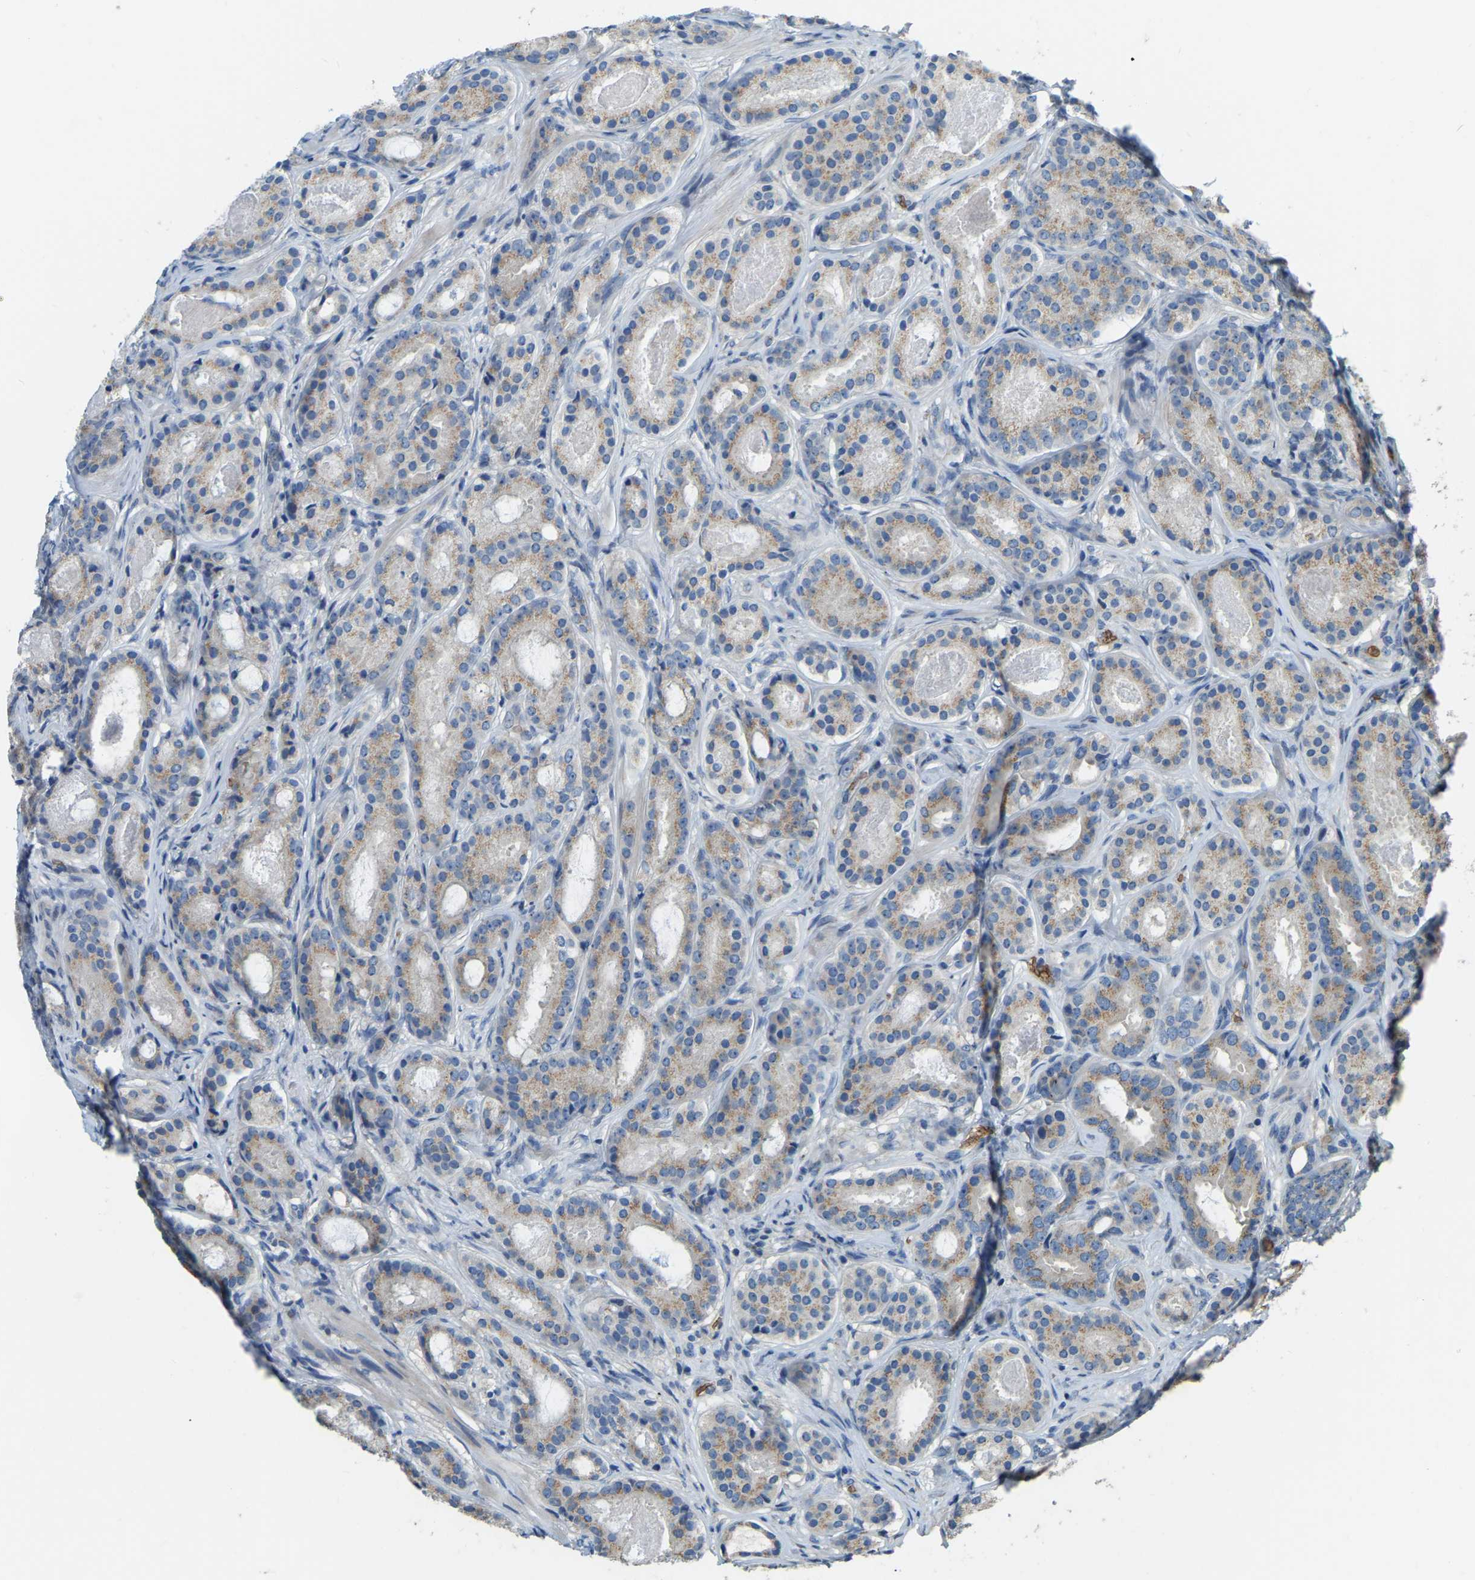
{"staining": {"intensity": "weak", "quantity": ">75%", "location": "cytoplasmic/membranous"}, "tissue": "prostate cancer", "cell_type": "Tumor cells", "image_type": "cancer", "snomed": [{"axis": "morphology", "description": "Adenocarcinoma, Low grade"}, {"axis": "topography", "description": "Prostate"}], "caption": "Weak cytoplasmic/membranous positivity for a protein is identified in approximately >75% of tumor cells of prostate adenocarcinoma (low-grade) using IHC.", "gene": "CFAP298", "patient": {"sex": "male", "age": 69}}